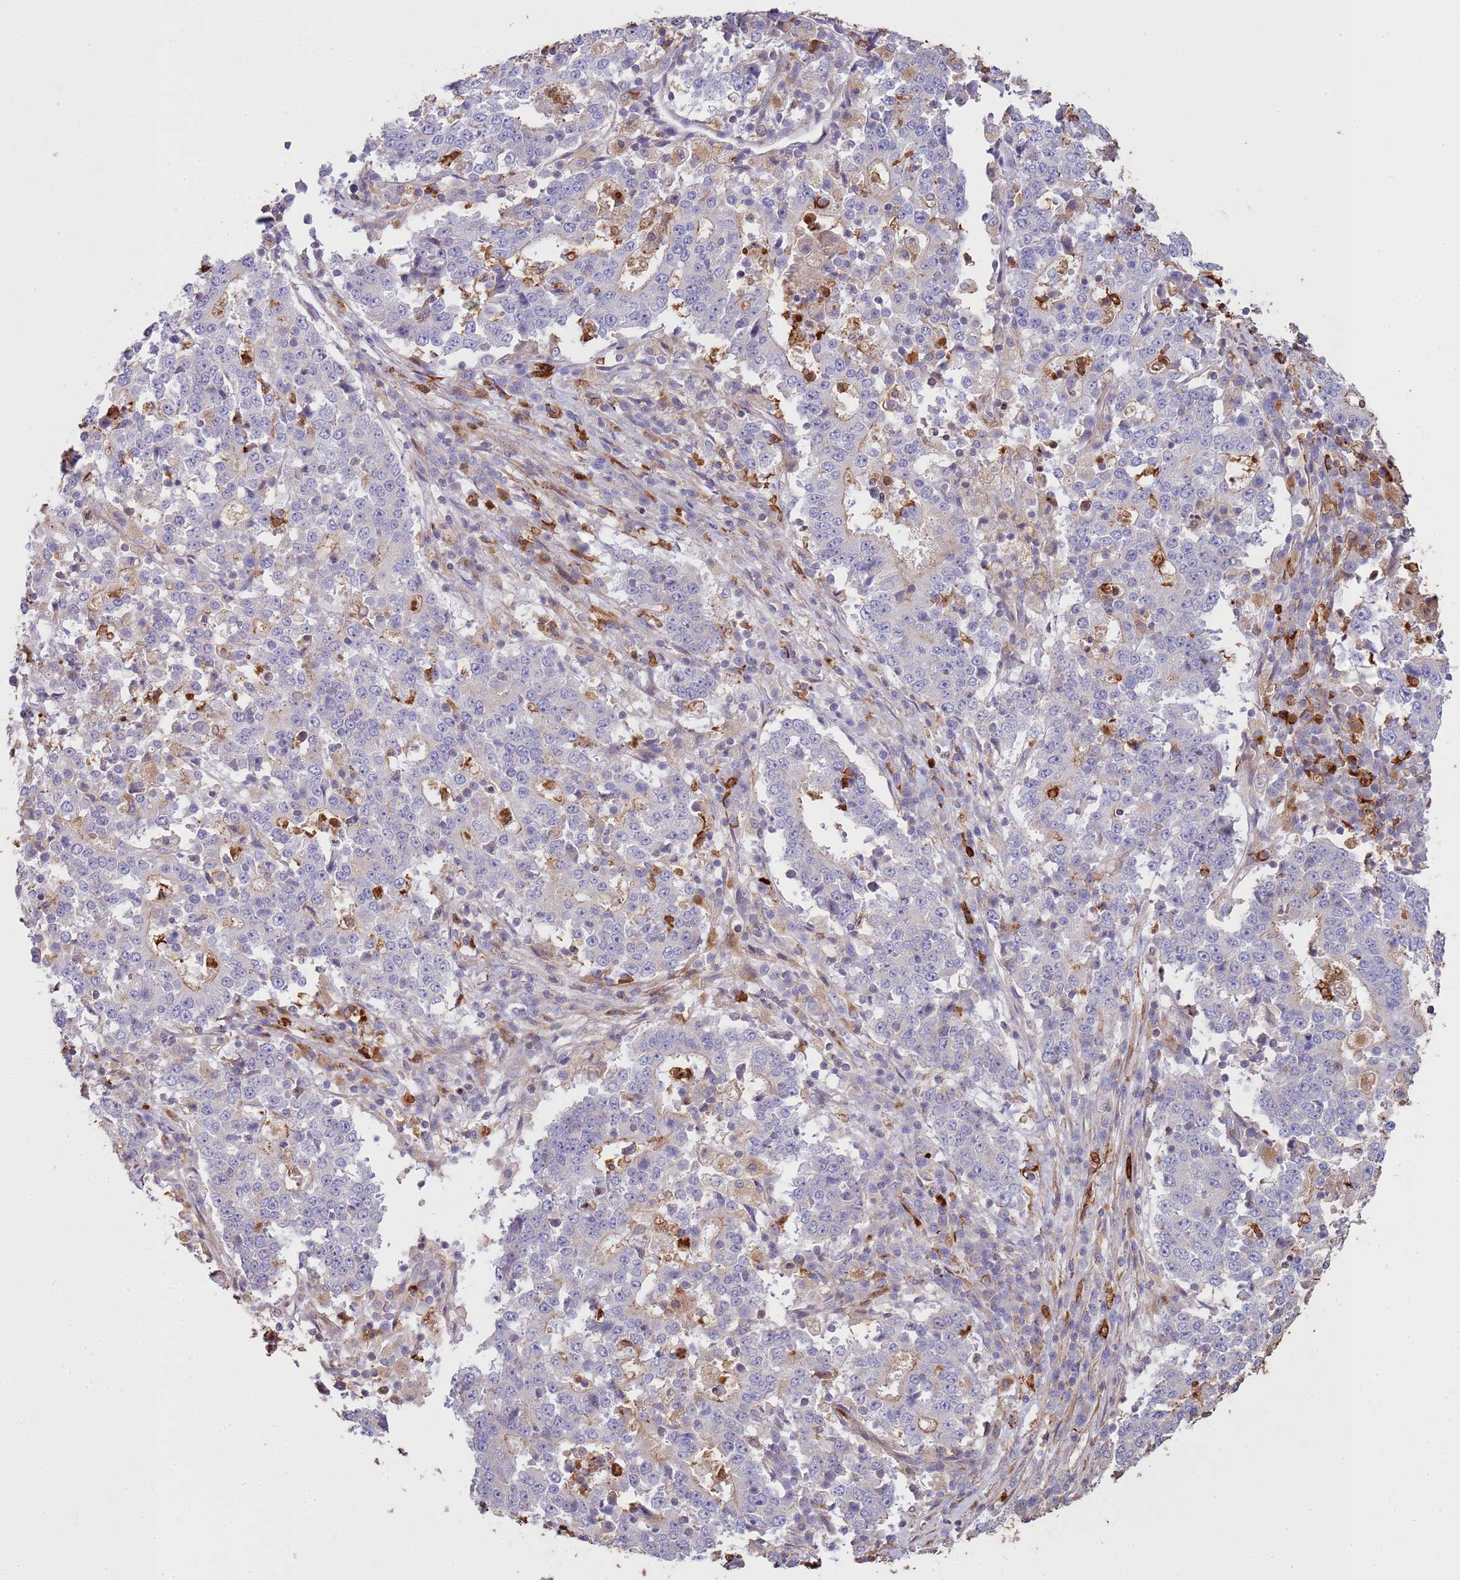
{"staining": {"intensity": "negative", "quantity": "none", "location": "none"}, "tissue": "stomach cancer", "cell_type": "Tumor cells", "image_type": "cancer", "snomed": [{"axis": "morphology", "description": "Adenocarcinoma, NOS"}, {"axis": "topography", "description": "Stomach"}], "caption": "IHC of stomach cancer shows no expression in tumor cells.", "gene": "NDUFAF4", "patient": {"sex": "male", "age": 59}}